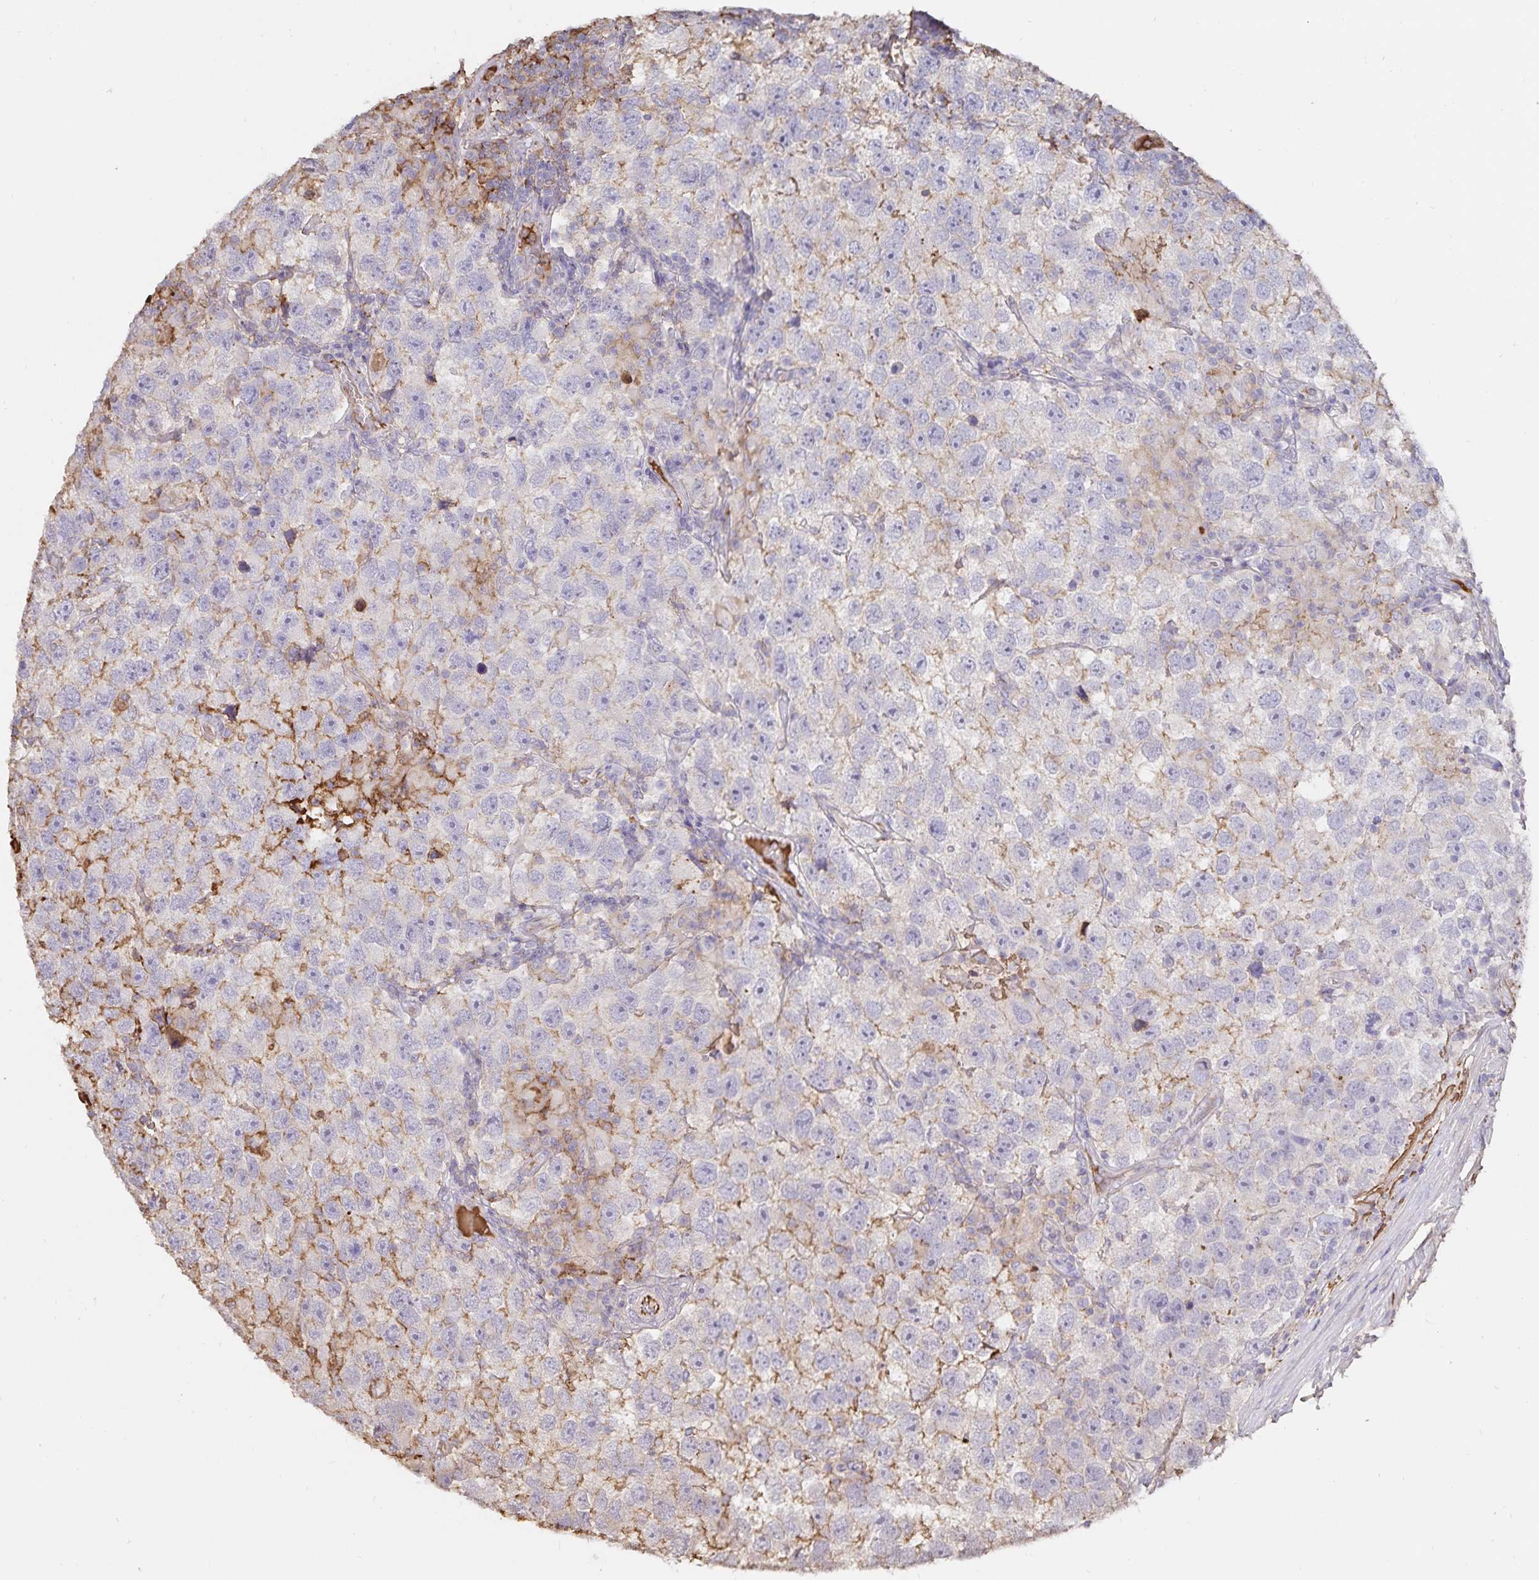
{"staining": {"intensity": "moderate", "quantity": "25%-75%", "location": "cytoplasmic/membranous"}, "tissue": "testis cancer", "cell_type": "Tumor cells", "image_type": "cancer", "snomed": [{"axis": "morphology", "description": "Seminoma, NOS"}, {"axis": "topography", "description": "Testis"}], "caption": "IHC staining of testis cancer, which exhibits medium levels of moderate cytoplasmic/membranous staining in about 25%-75% of tumor cells indicating moderate cytoplasmic/membranous protein expression. The staining was performed using DAB (3,3'-diaminobenzidine) (brown) for protein detection and nuclei were counterstained in hematoxylin (blue).", "gene": "FGG", "patient": {"sex": "male", "age": 26}}